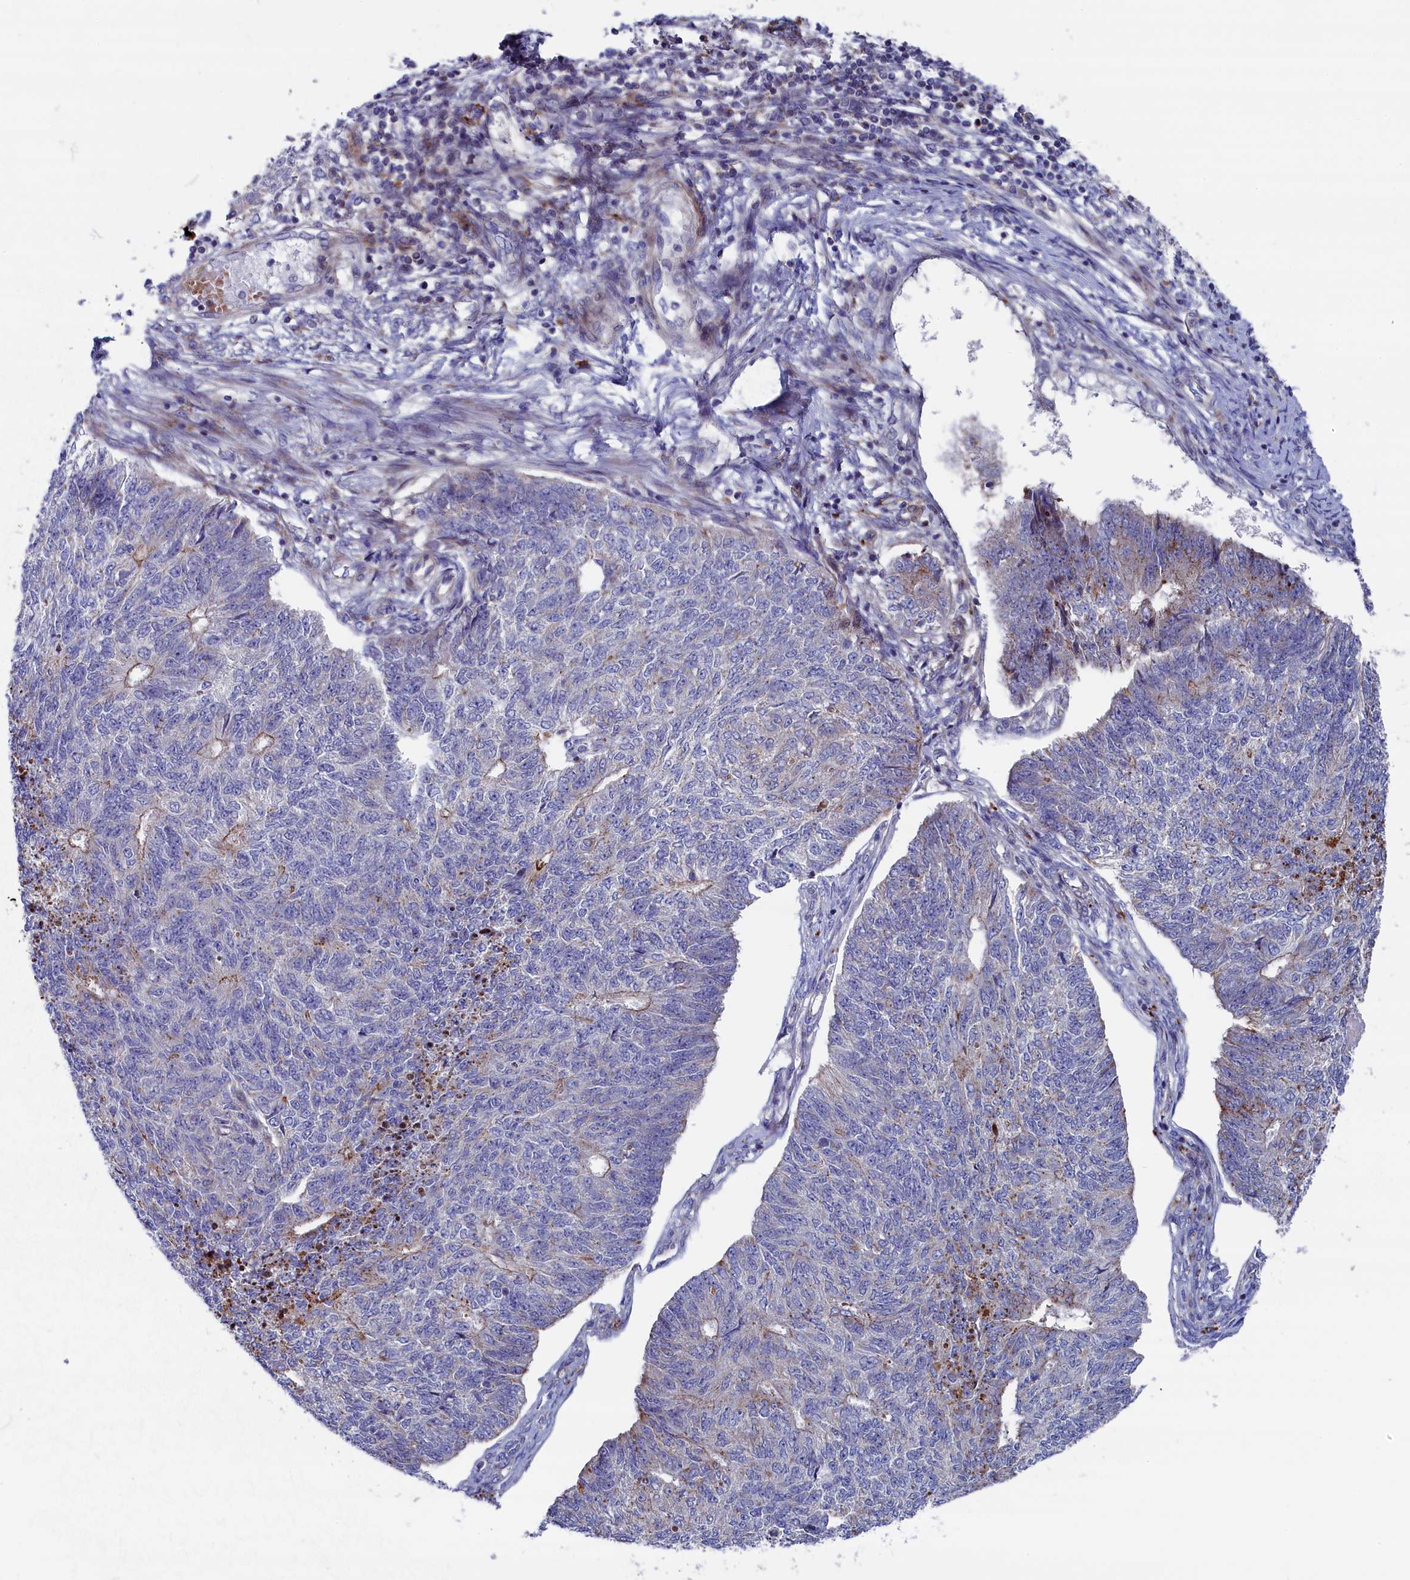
{"staining": {"intensity": "moderate", "quantity": "<25%", "location": "cytoplasmic/membranous"}, "tissue": "endometrial cancer", "cell_type": "Tumor cells", "image_type": "cancer", "snomed": [{"axis": "morphology", "description": "Adenocarcinoma, NOS"}, {"axis": "topography", "description": "Endometrium"}], "caption": "A low amount of moderate cytoplasmic/membranous positivity is identified in approximately <25% of tumor cells in adenocarcinoma (endometrial) tissue.", "gene": "NUDT7", "patient": {"sex": "female", "age": 32}}